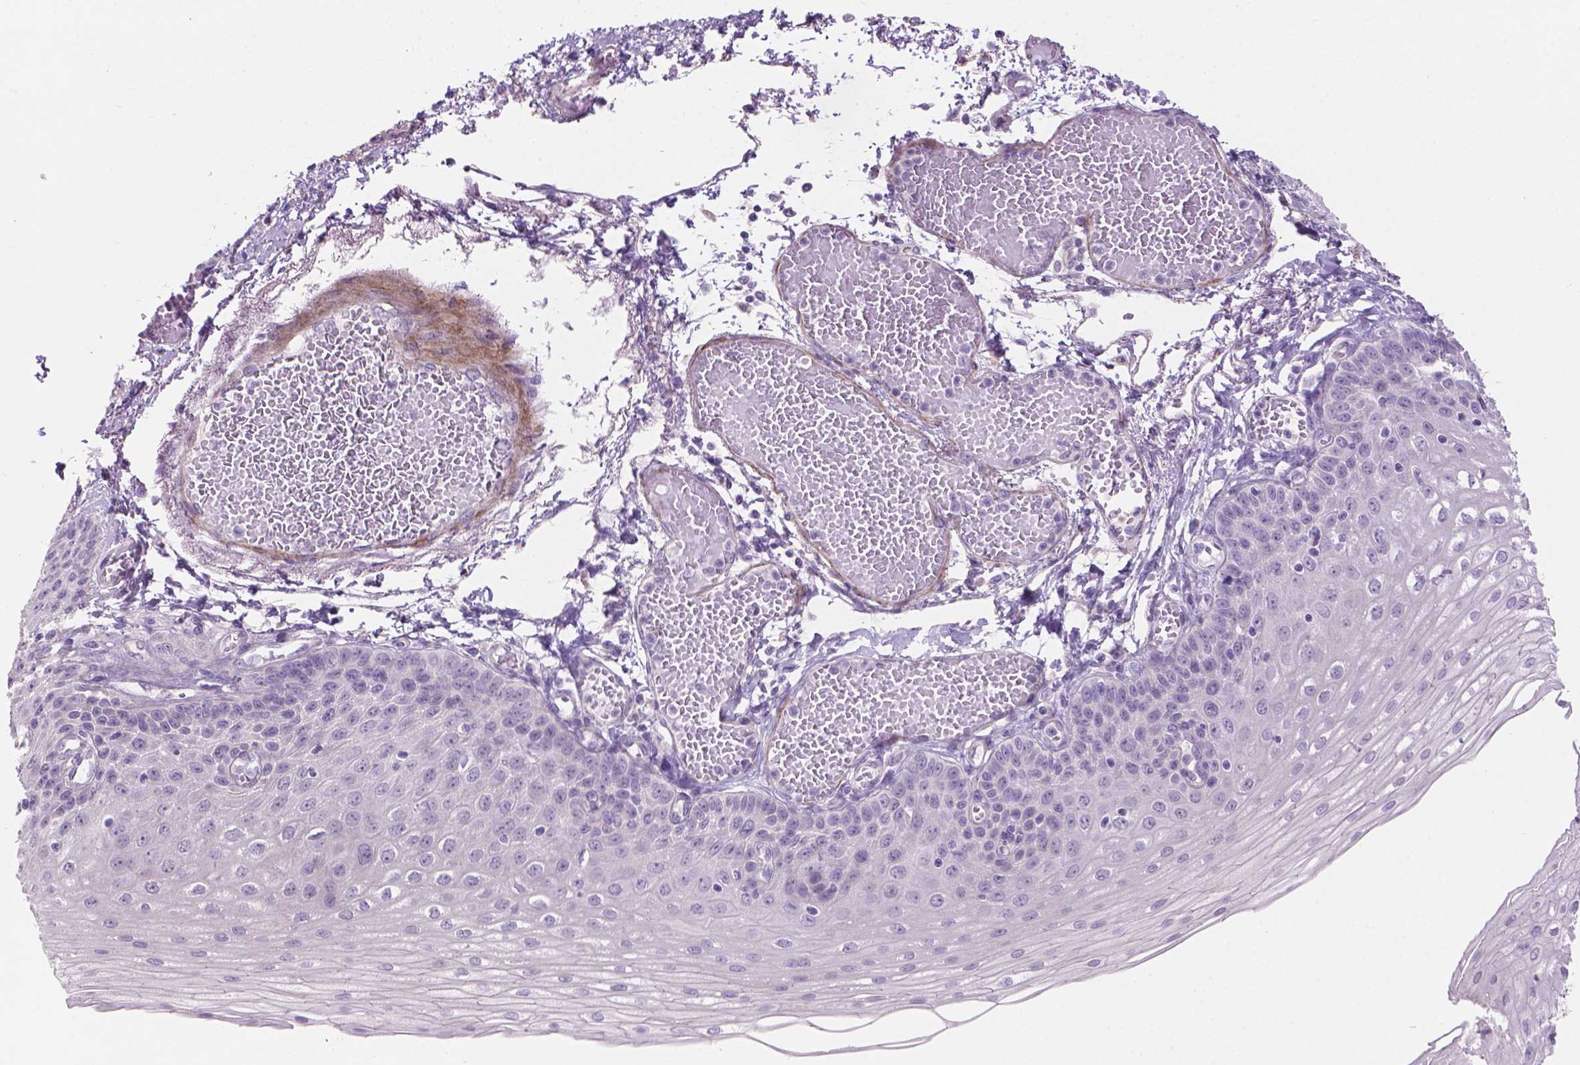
{"staining": {"intensity": "negative", "quantity": "none", "location": "none"}, "tissue": "esophagus", "cell_type": "Squamous epithelial cells", "image_type": "normal", "snomed": [{"axis": "morphology", "description": "Normal tissue, NOS"}, {"axis": "morphology", "description": "Adenocarcinoma, NOS"}, {"axis": "topography", "description": "Esophagus"}], "caption": "Immunohistochemistry (IHC) image of benign human esophagus stained for a protein (brown), which displays no expression in squamous epithelial cells. (IHC, brightfield microscopy, high magnification).", "gene": "GSDMA", "patient": {"sex": "male", "age": 81}}